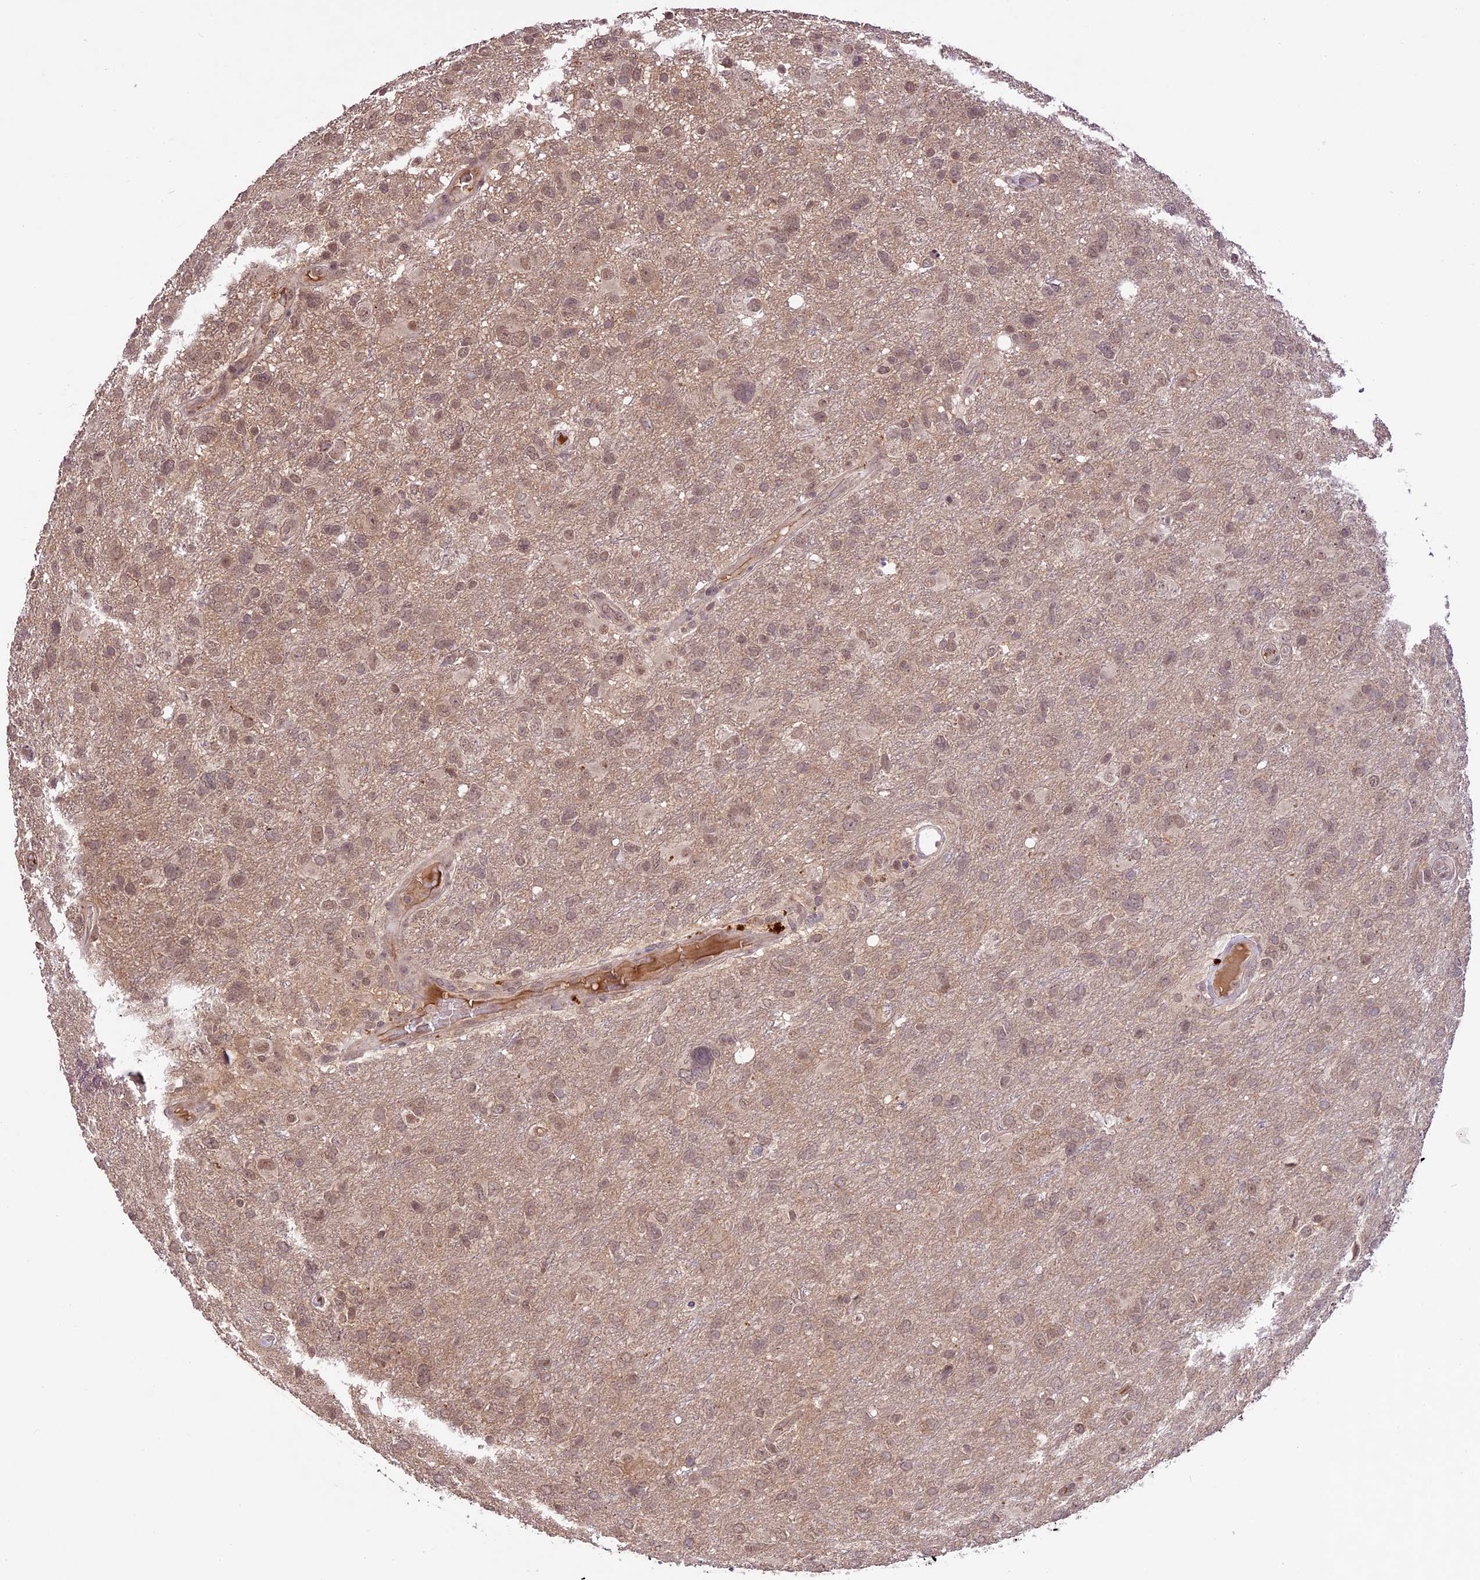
{"staining": {"intensity": "weak", "quantity": "25%-75%", "location": "cytoplasmic/membranous,nuclear"}, "tissue": "glioma", "cell_type": "Tumor cells", "image_type": "cancer", "snomed": [{"axis": "morphology", "description": "Glioma, malignant, High grade"}, {"axis": "topography", "description": "Brain"}], "caption": "Immunohistochemical staining of glioma displays weak cytoplasmic/membranous and nuclear protein staining in about 25%-75% of tumor cells.", "gene": "ATP10A", "patient": {"sex": "male", "age": 61}}